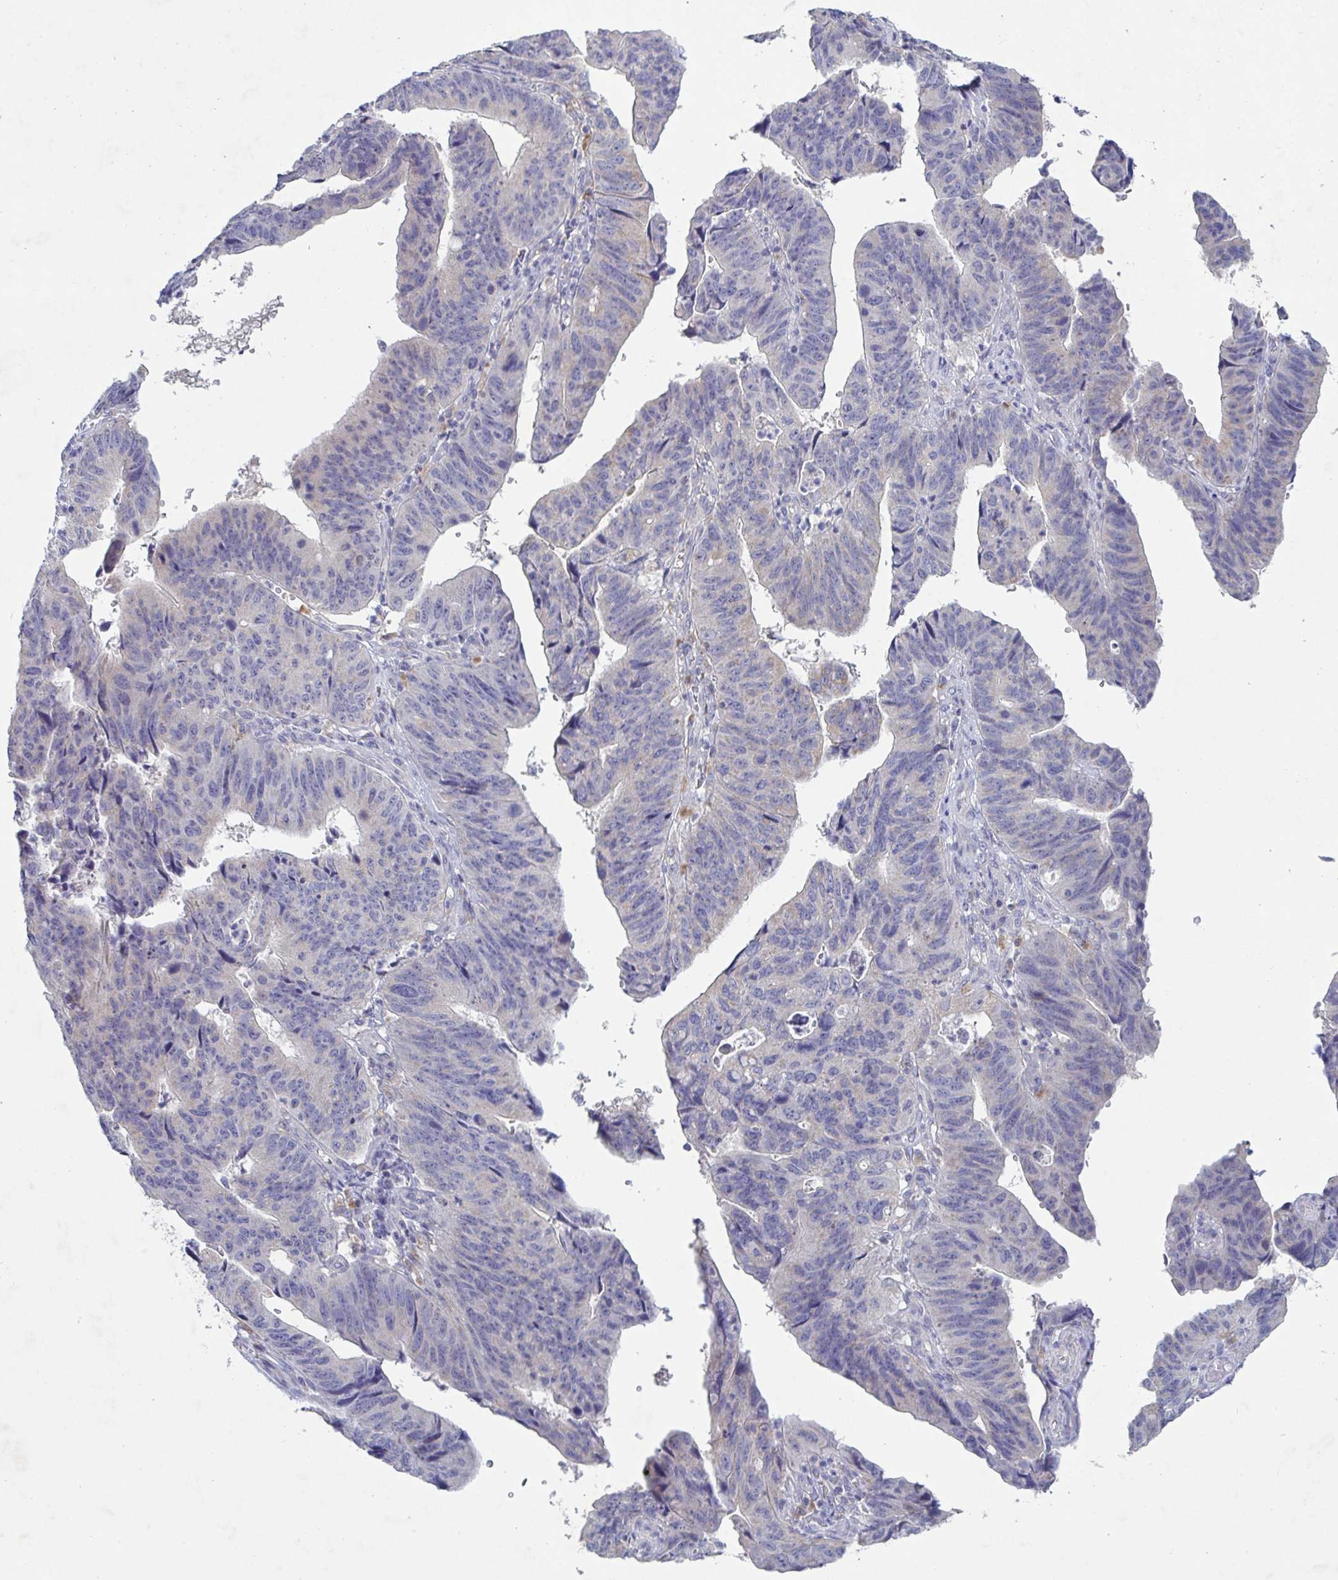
{"staining": {"intensity": "negative", "quantity": "none", "location": "none"}, "tissue": "stomach cancer", "cell_type": "Tumor cells", "image_type": "cancer", "snomed": [{"axis": "morphology", "description": "Adenocarcinoma, NOS"}, {"axis": "topography", "description": "Stomach"}], "caption": "High magnification brightfield microscopy of stomach cancer (adenocarcinoma) stained with DAB (brown) and counterstained with hematoxylin (blue): tumor cells show no significant staining. (Brightfield microscopy of DAB immunohistochemistry (IHC) at high magnification).", "gene": "GALNT13", "patient": {"sex": "male", "age": 59}}